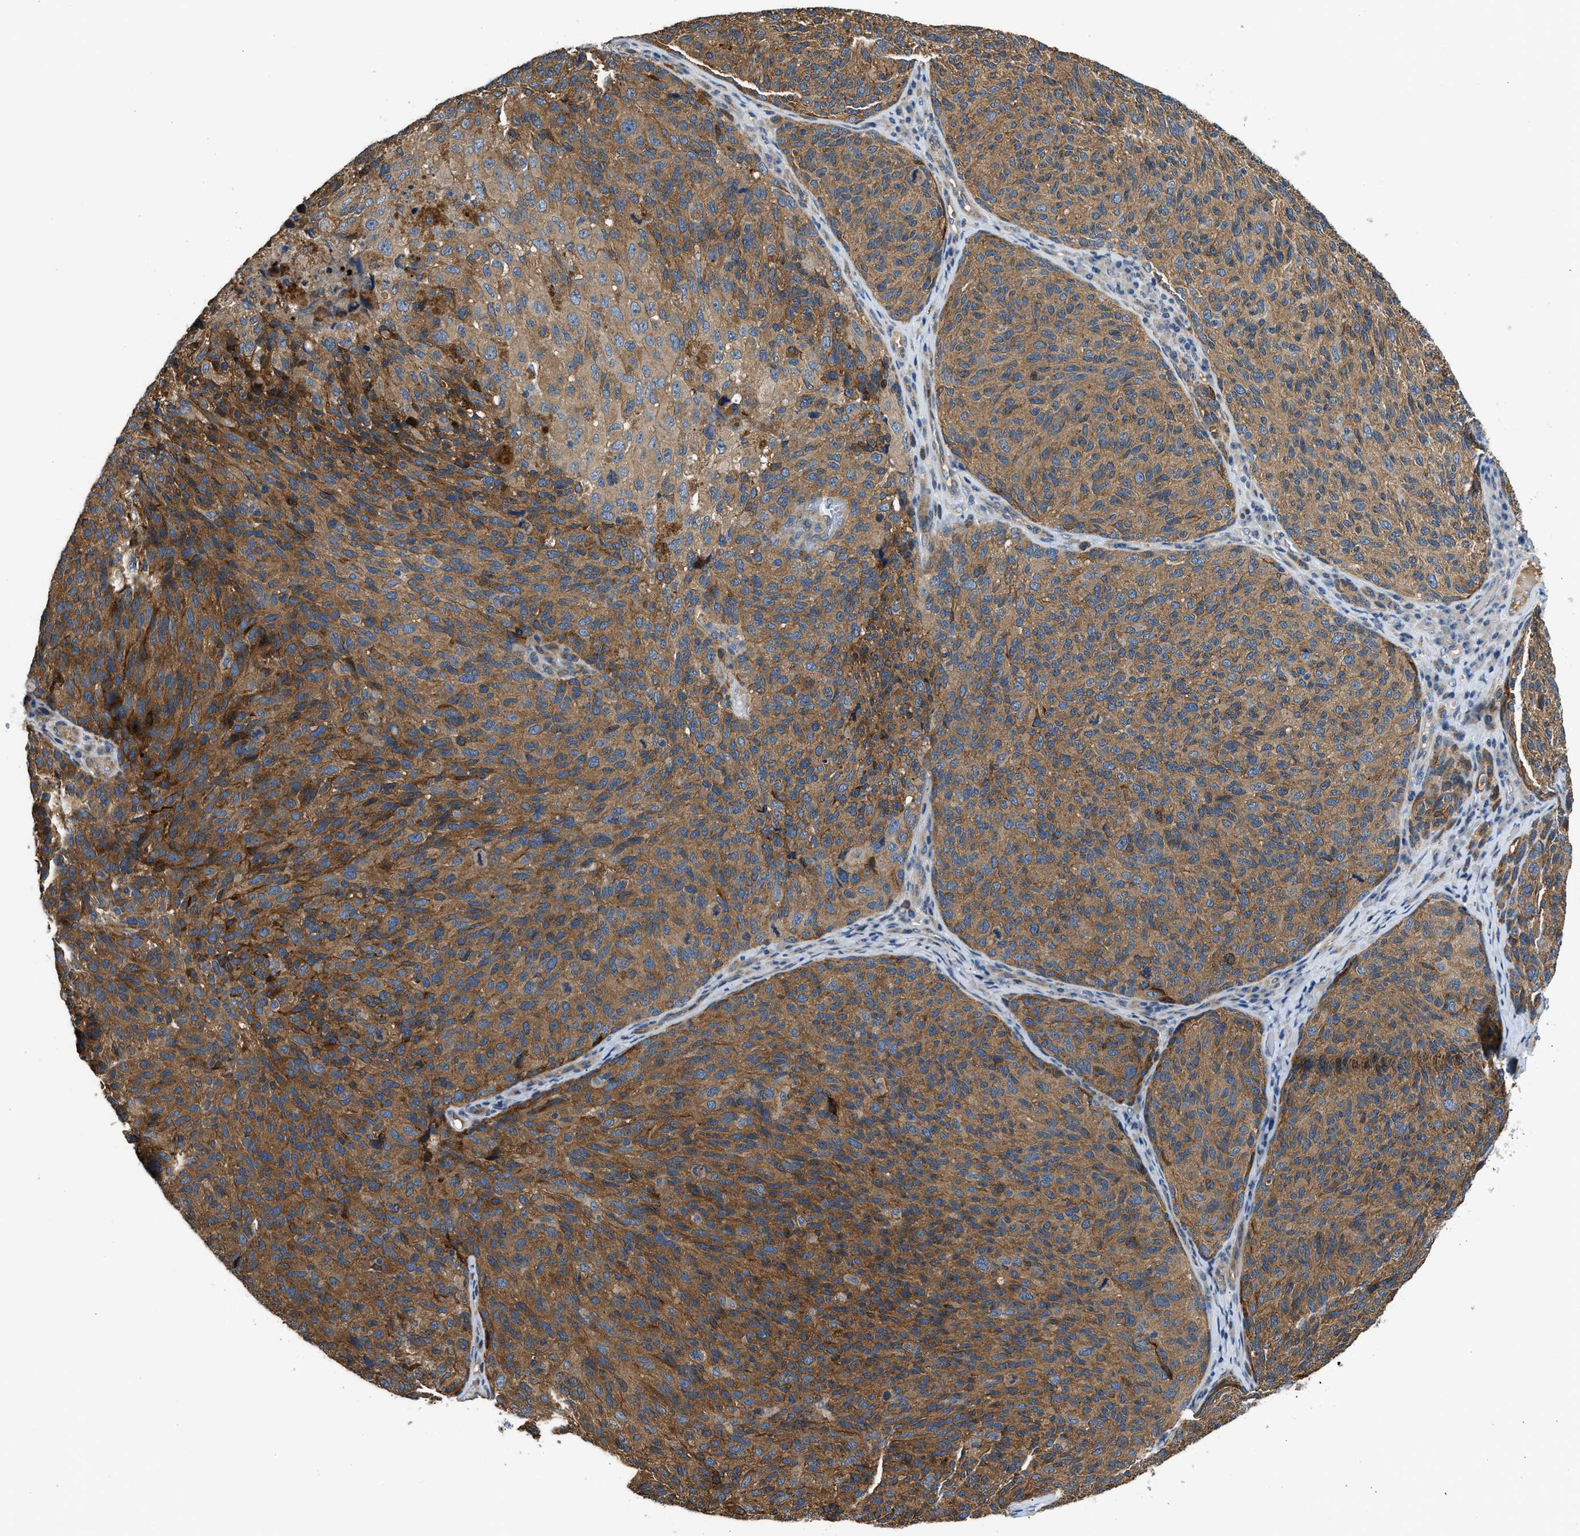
{"staining": {"intensity": "strong", "quantity": ">75%", "location": "cytoplasmic/membranous"}, "tissue": "melanoma", "cell_type": "Tumor cells", "image_type": "cancer", "snomed": [{"axis": "morphology", "description": "Malignant melanoma, NOS"}, {"axis": "topography", "description": "Skin"}], "caption": "Immunohistochemical staining of human malignant melanoma reveals strong cytoplasmic/membranous protein staining in about >75% of tumor cells.", "gene": "IL3RA", "patient": {"sex": "female", "age": 73}}